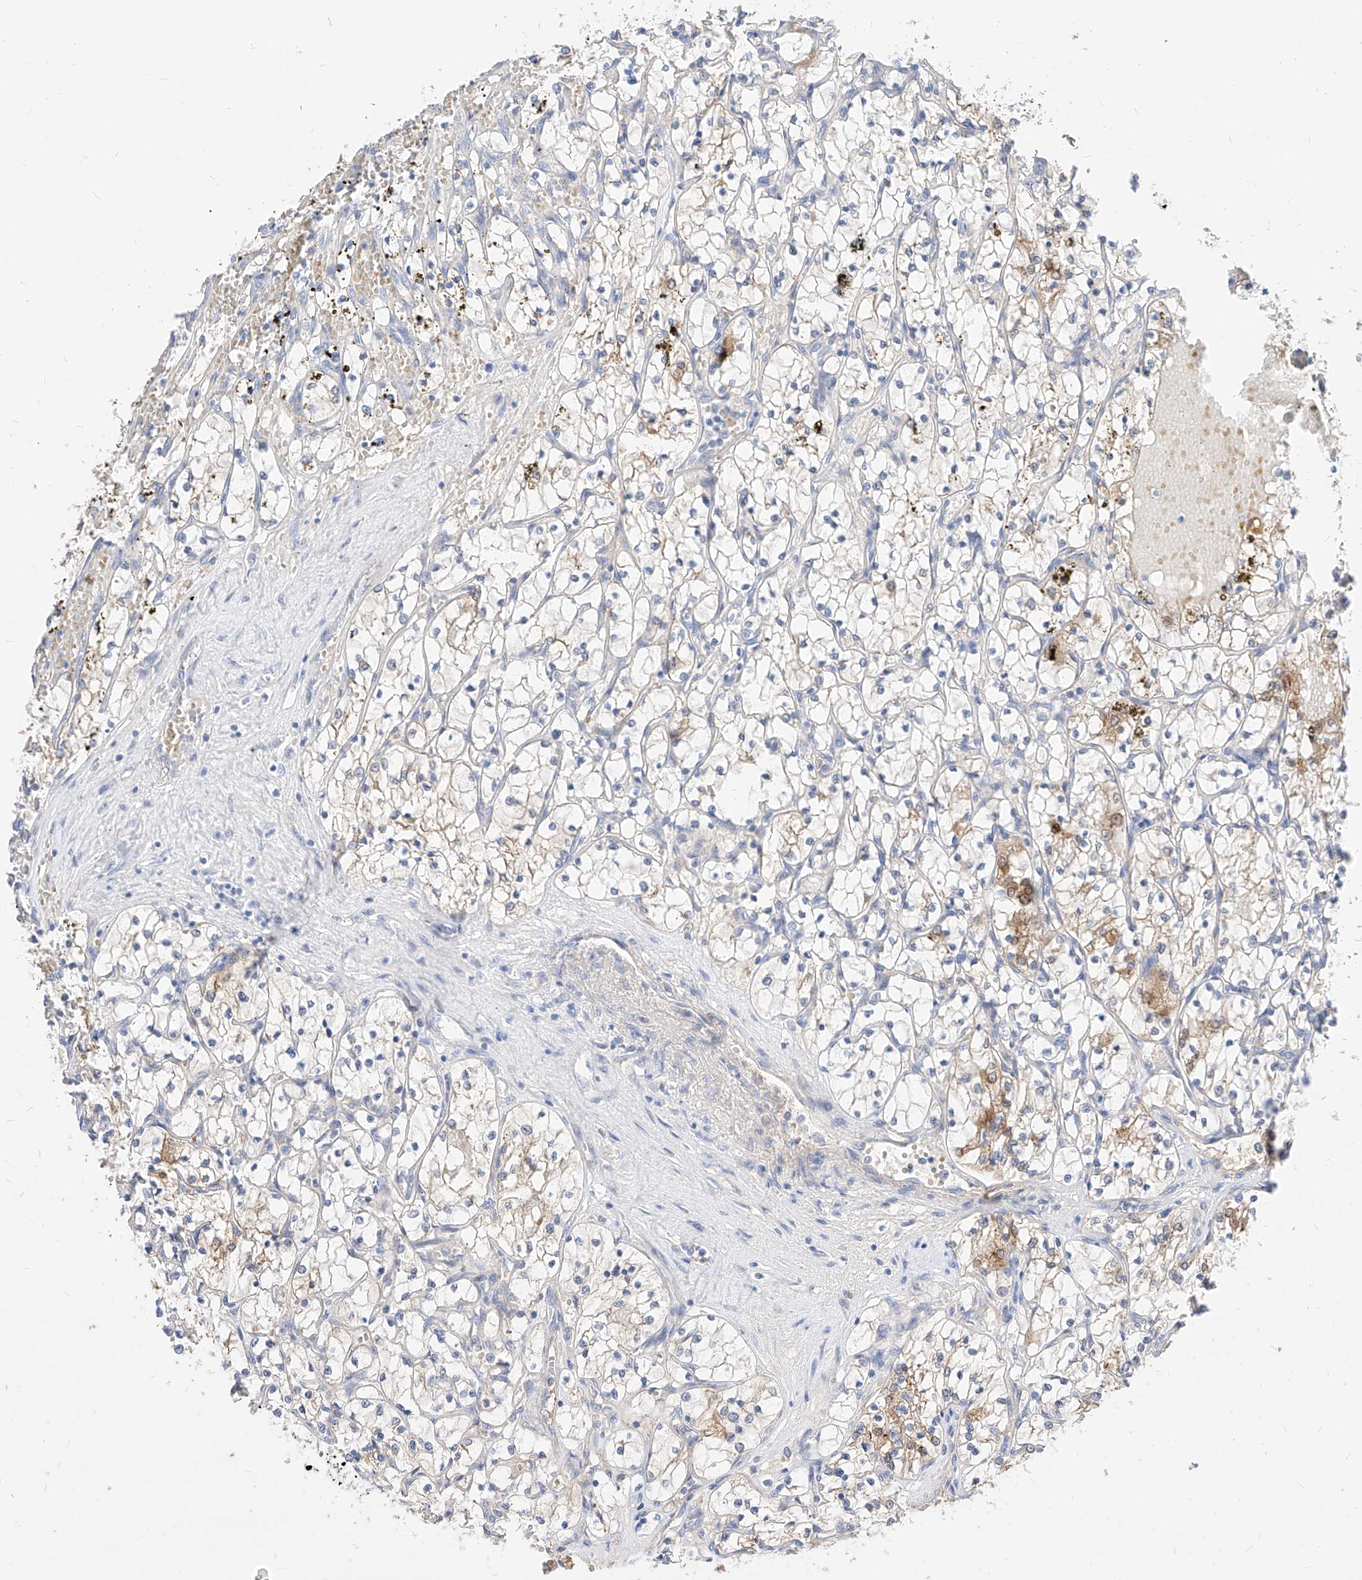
{"staining": {"intensity": "moderate", "quantity": "<25%", "location": "cytoplasmic/membranous"}, "tissue": "renal cancer", "cell_type": "Tumor cells", "image_type": "cancer", "snomed": [{"axis": "morphology", "description": "Adenocarcinoma, NOS"}, {"axis": "topography", "description": "Kidney"}], "caption": "Human renal cancer stained for a protein (brown) demonstrates moderate cytoplasmic/membranous positive expression in approximately <25% of tumor cells.", "gene": "MAP7", "patient": {"sex": "female", "age": 69}}